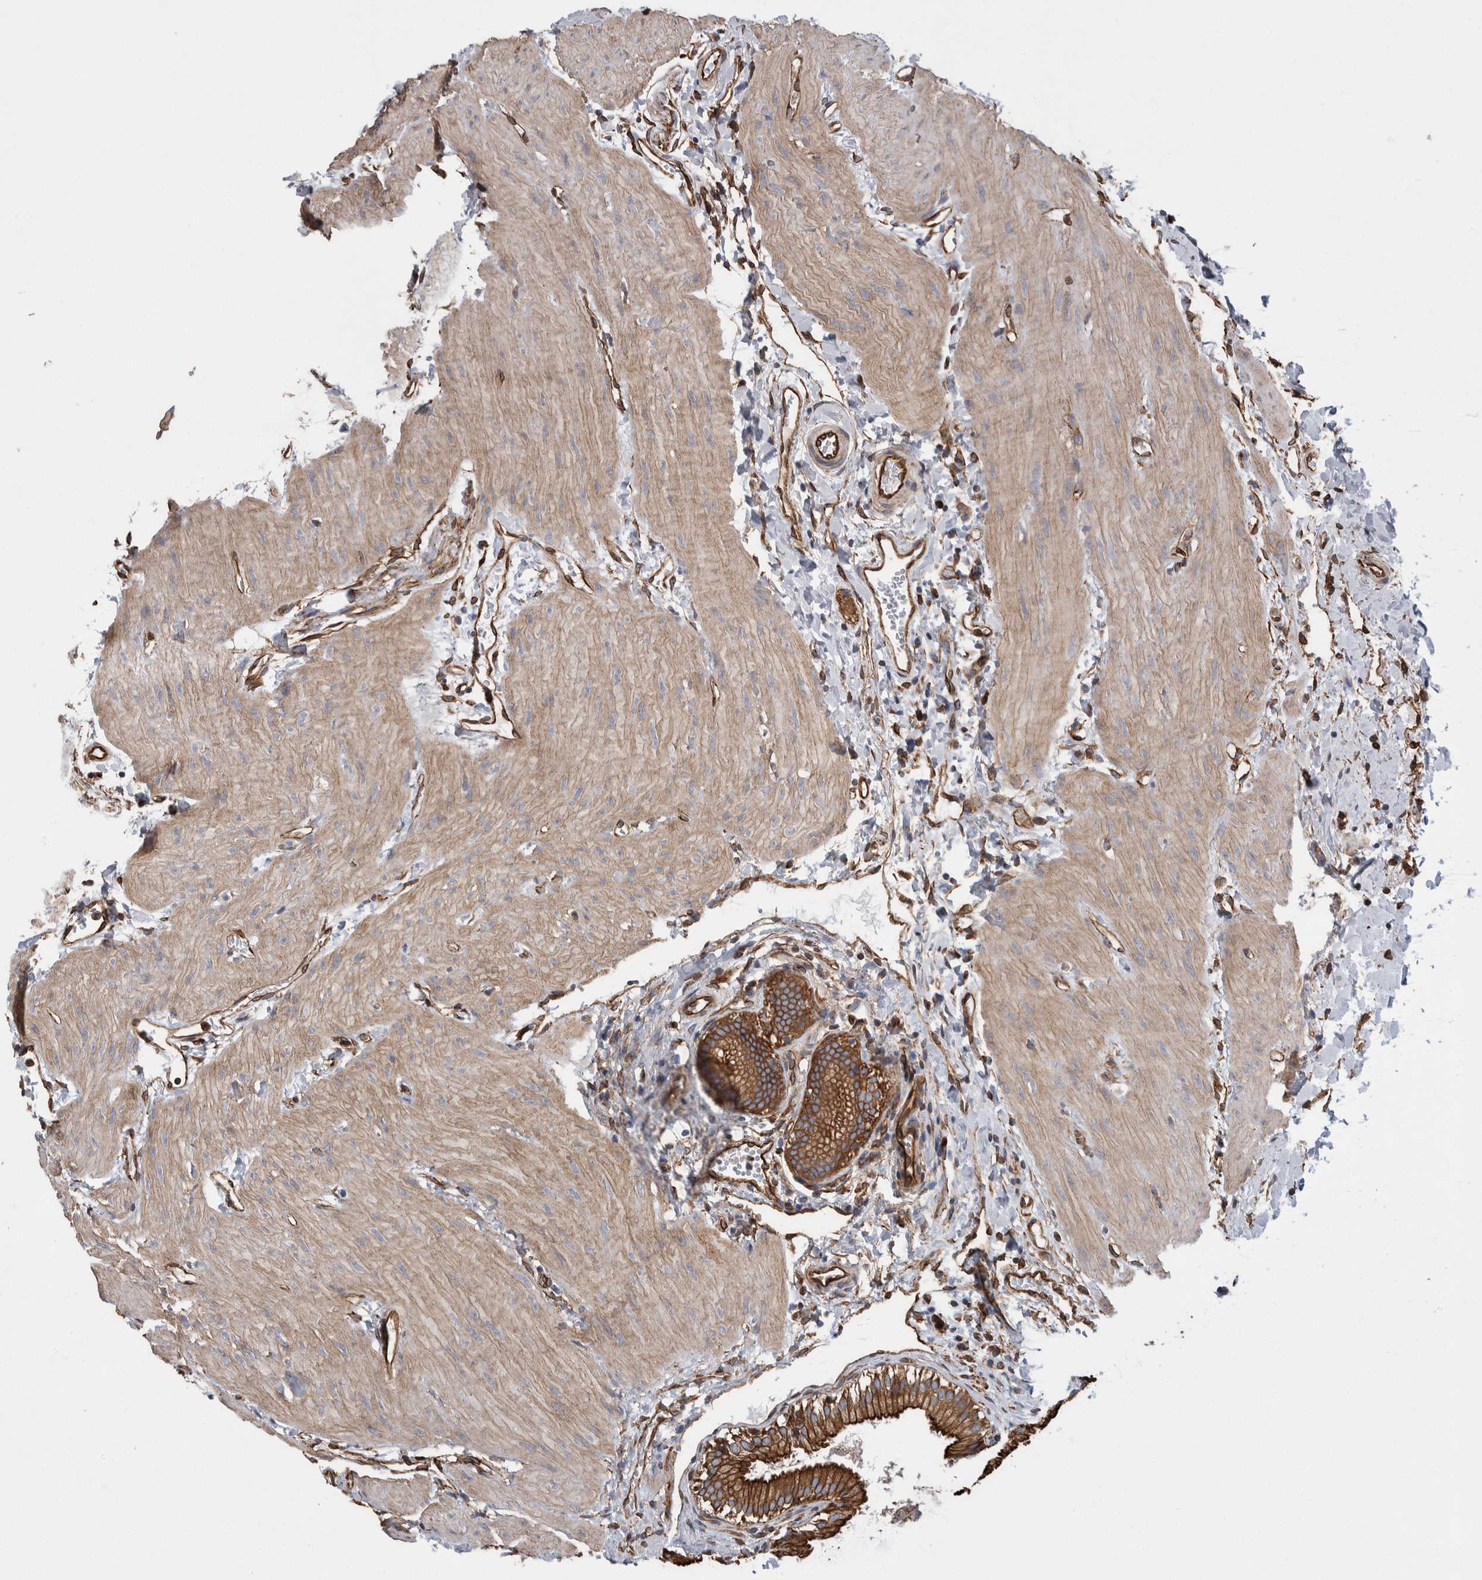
{"staining": {"intensity": "strong", "quantity": ">75%", "location": "cytoplasmic/membranous"}, "tissue": "gallbladder", "cell_type": "Glandular cells", "image_type": "normal", "snomed": [{"axis": "morphology", "description": "Normal tissue, NOS"}, {"axis": "topography", "description": "Gallbladder"}], "caption": "The histopathology image shows staining of unremarkable gallbladder, revealing strong cytoplasmic/membranous protein staining (brown color) within glandular cells.", "gene": "KIF12", "patient": {"sex": "female", "age": 26}}